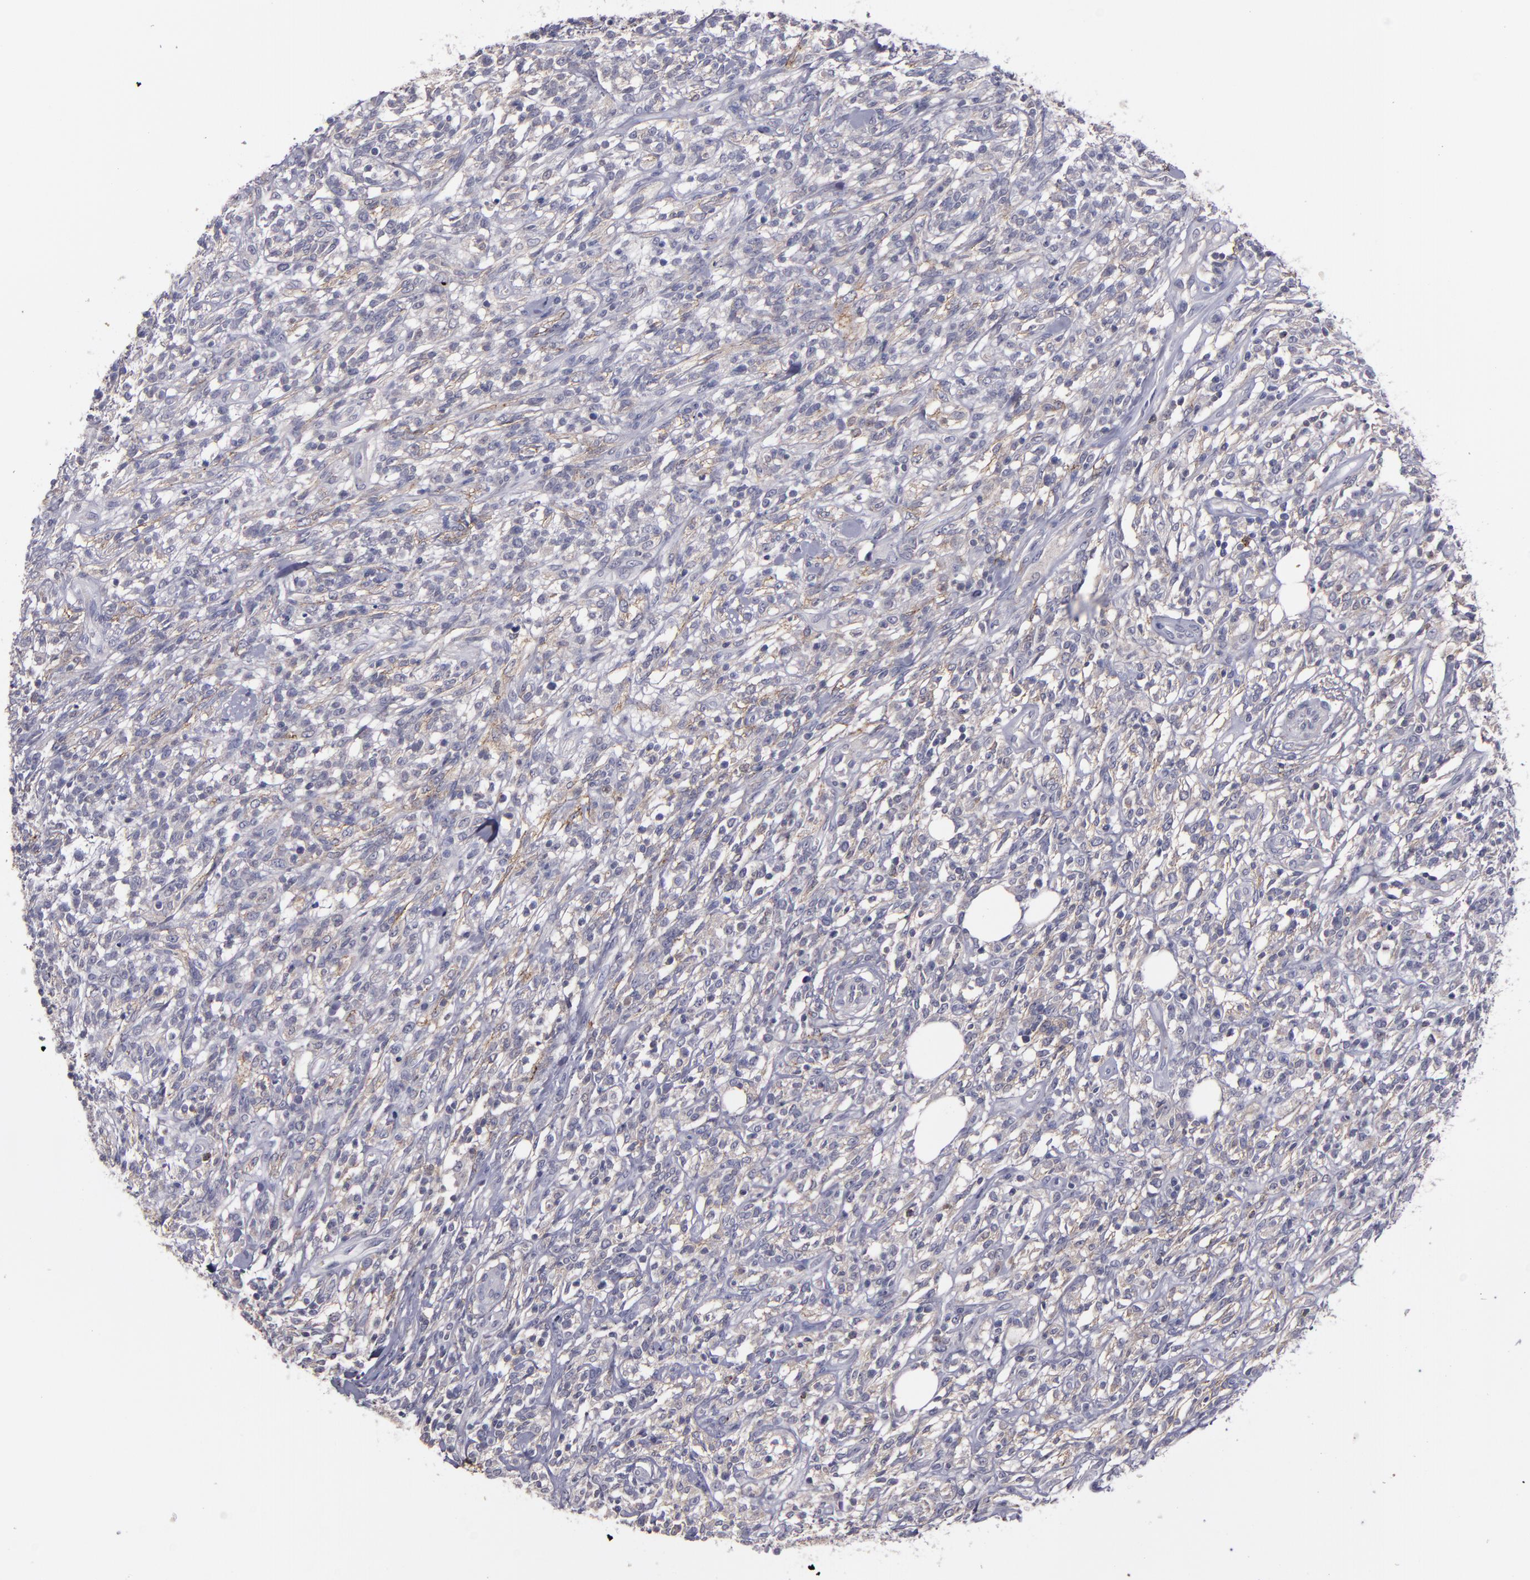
{"staining": {"intensity": "negative", "quantity": "none", "location": "none"}, "tissue": "lymphoma", "cell_type": "Tumor cells", "image_type": "cancer", "snomed": [{"axis": "morphology", "description": "Malignant lymphoma, non-Hodgkin's type, High grade"}, {"axis": "topography", "description": "Lymph node"}], "caption": "DAB immunohistochemical staining of lymphoma demonstrates no significant staining in tumor cells.", "gene": "MFGE8", "patient": {"sex": "female", "age": 73}}